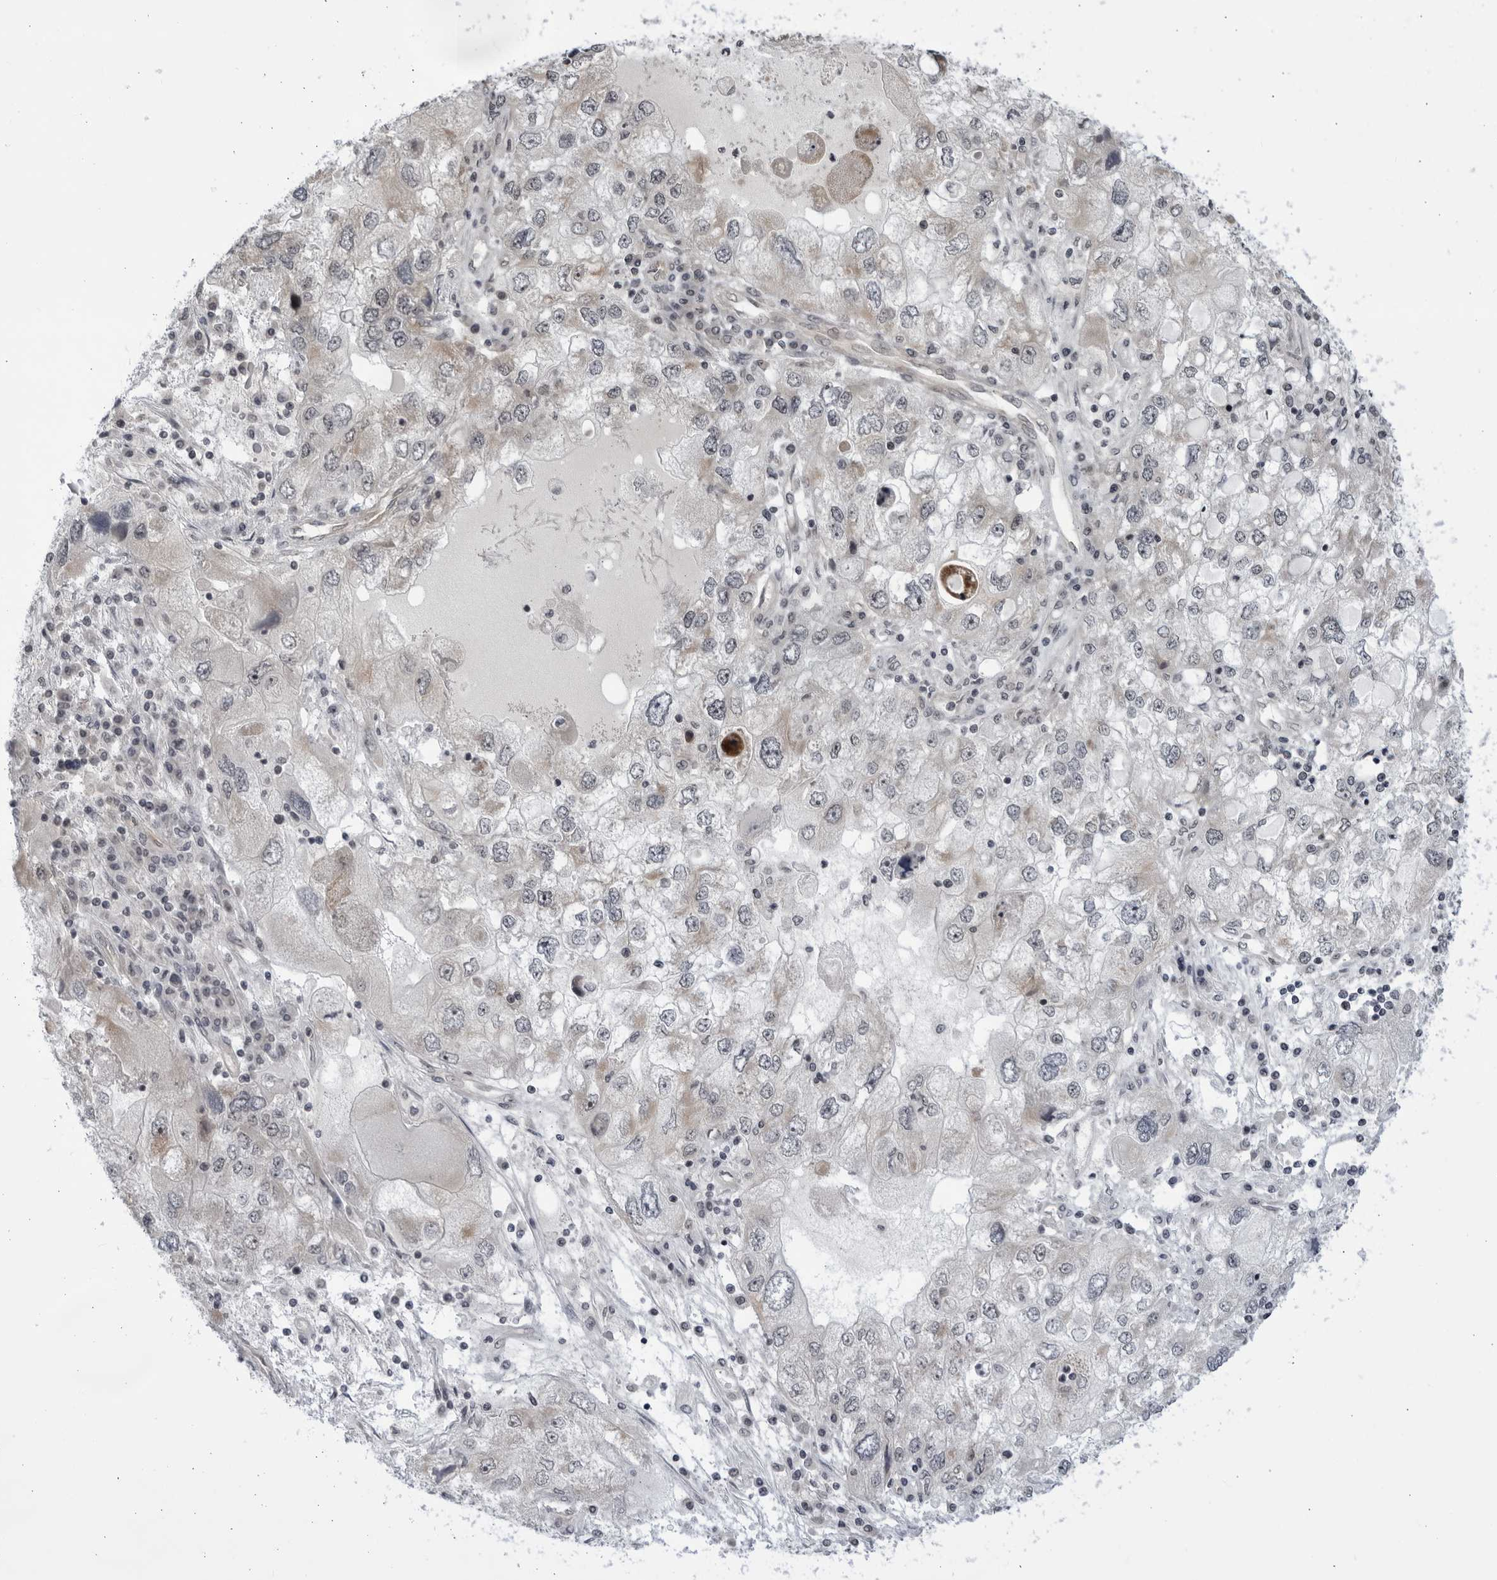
{"staining": {"intensity": "weak", "quantity": "25%-75%", "location": "cytoplasmic/membranous,nuclear"}, "tissue": "endometrial cancer", "cell_type": "Tumor cells", "image_type": "cancer", "snomed": [{"axis": "morphology", "description": "Adenocarcinoma, NOS"}, {"axis": "topography", "description": "Endometrium"}], "caption": "Endometrial cancer tissue exhibits weak cytoplasmic/membranous and nuclear staining in approximately 25%-75% of tumor cells, visualized by immunohistochemistry.", "gene": "ITGB3BP", "patient": {"sex": "female", "age": 49}}